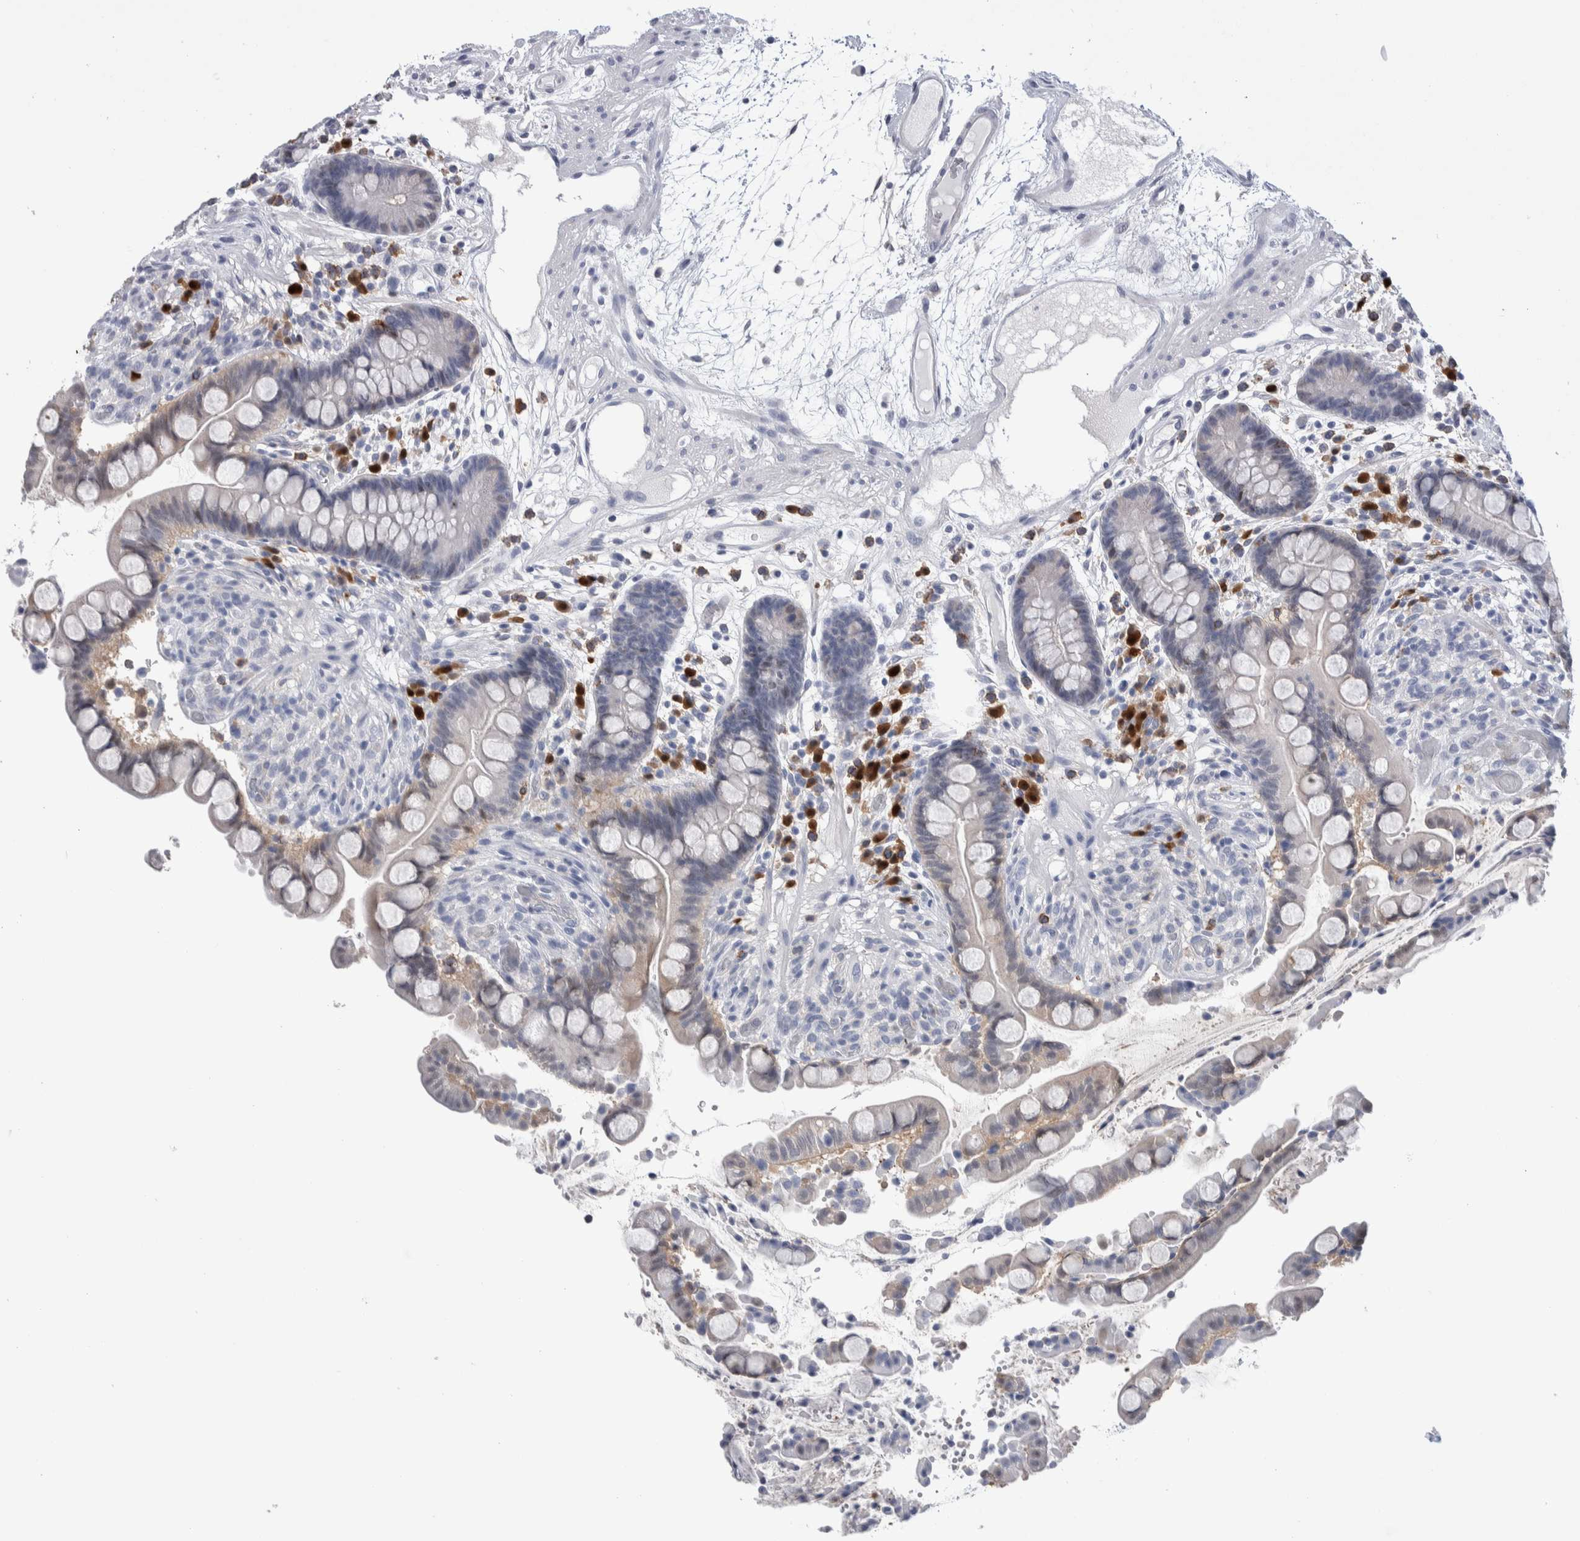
{"staining": {"intensity": "negative", "quantity": "none", "location": "none"}, "tissue": "colon", "cell_type": "Endothelial cells", "image_type": "normal", "snomed": [{"axis": "morphology", "description": "Normal tissue, NOS"}, {"axis": "topography", "description": "Colon"}], "caption": "The histopathology image demonstrates no significant positivity in endothelial cells of colon. (DAB (3,3'-diaminobenzidine) immunohistochemistry (IHC) visualized using brightfield microscopy, high magnification).", "gene": "LURAP1L", "patient": {"sex": "male", "age": 73}}